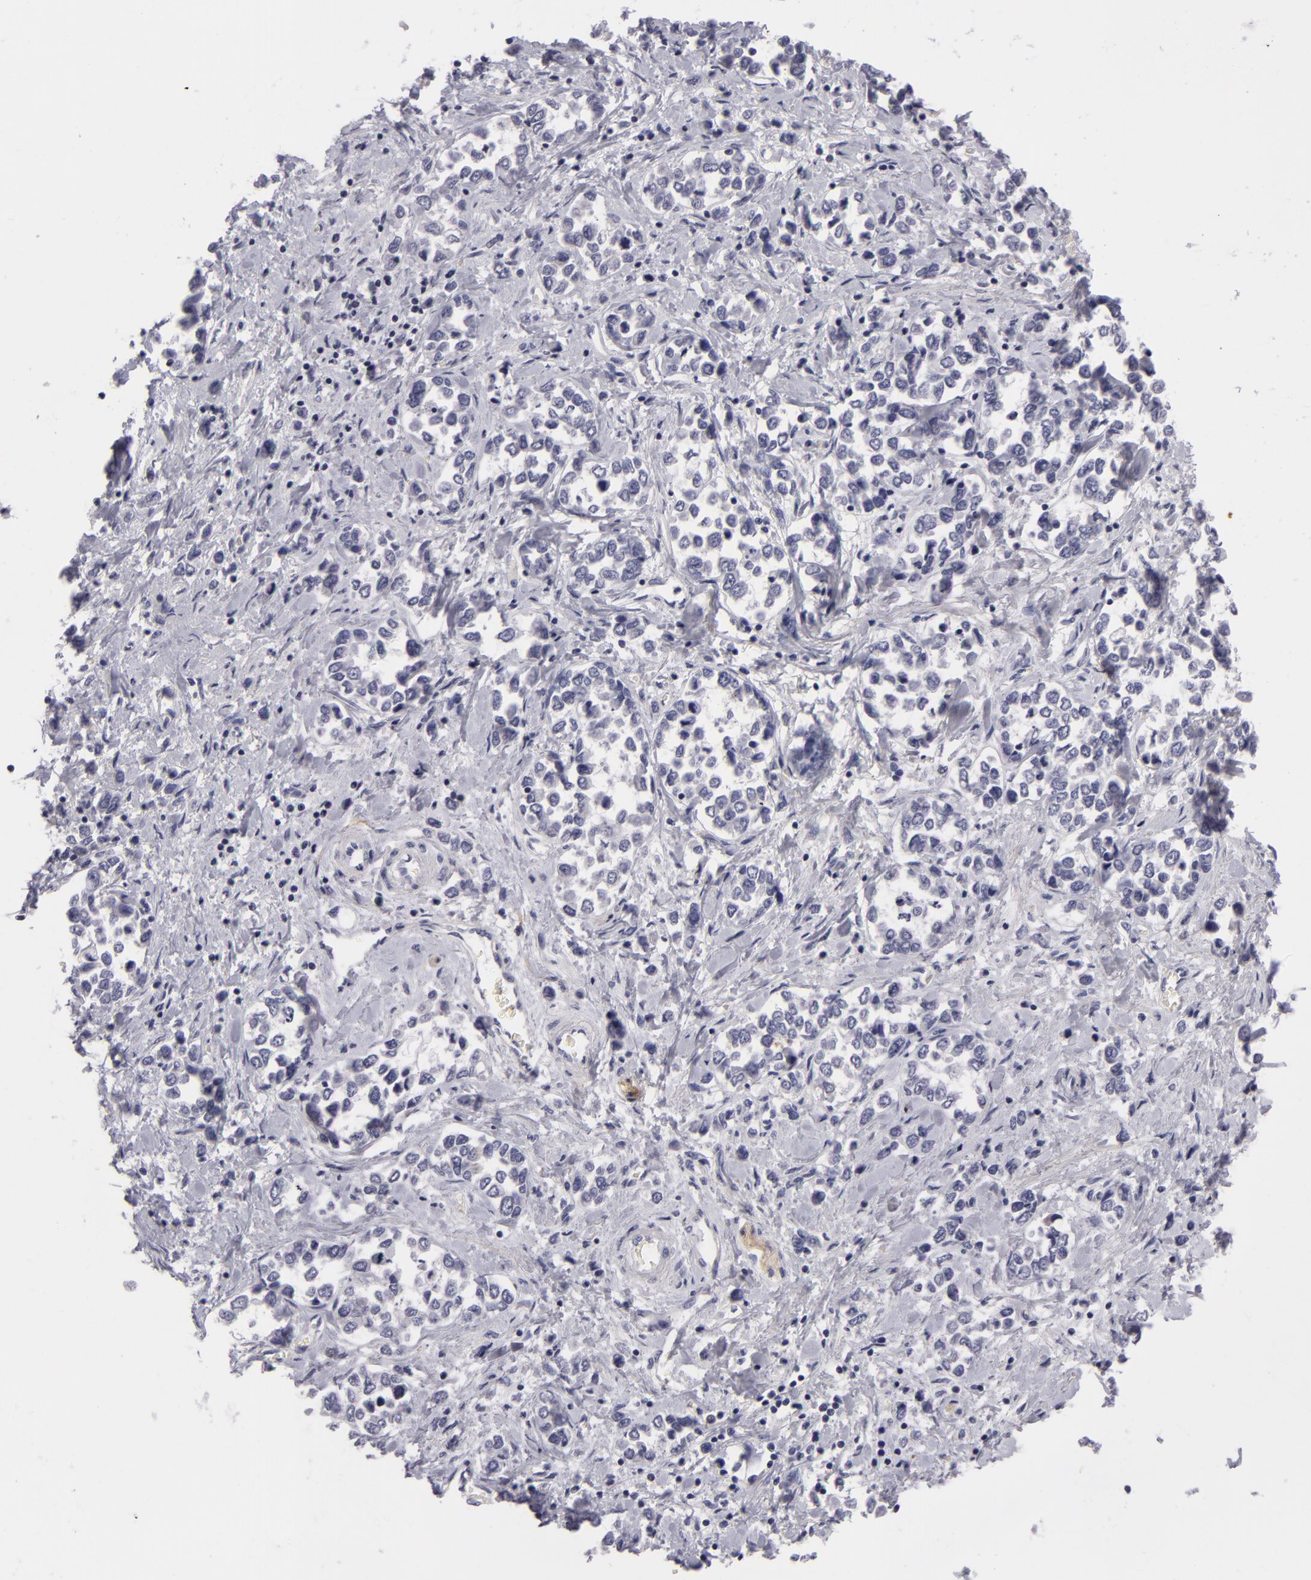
{"staining": {"intensity": "negative", "quantity": "none", "location": "none"}, "tissue": "stomach cancer", "cell_type": "Tumor cells", "image_type": "cancer", "snomed": [{"axis": "morphology", "description": "Adenocarcinoma, NOS"}, {"axis": "topography", "description": "Stomach, upper"}], "caption": "Histopathology image shows no protein expression in tumor cells of stomach adenocarcinoma tissue.", "gene": "NLGN4X", "patient": {"sex": "male", "age": 76}}